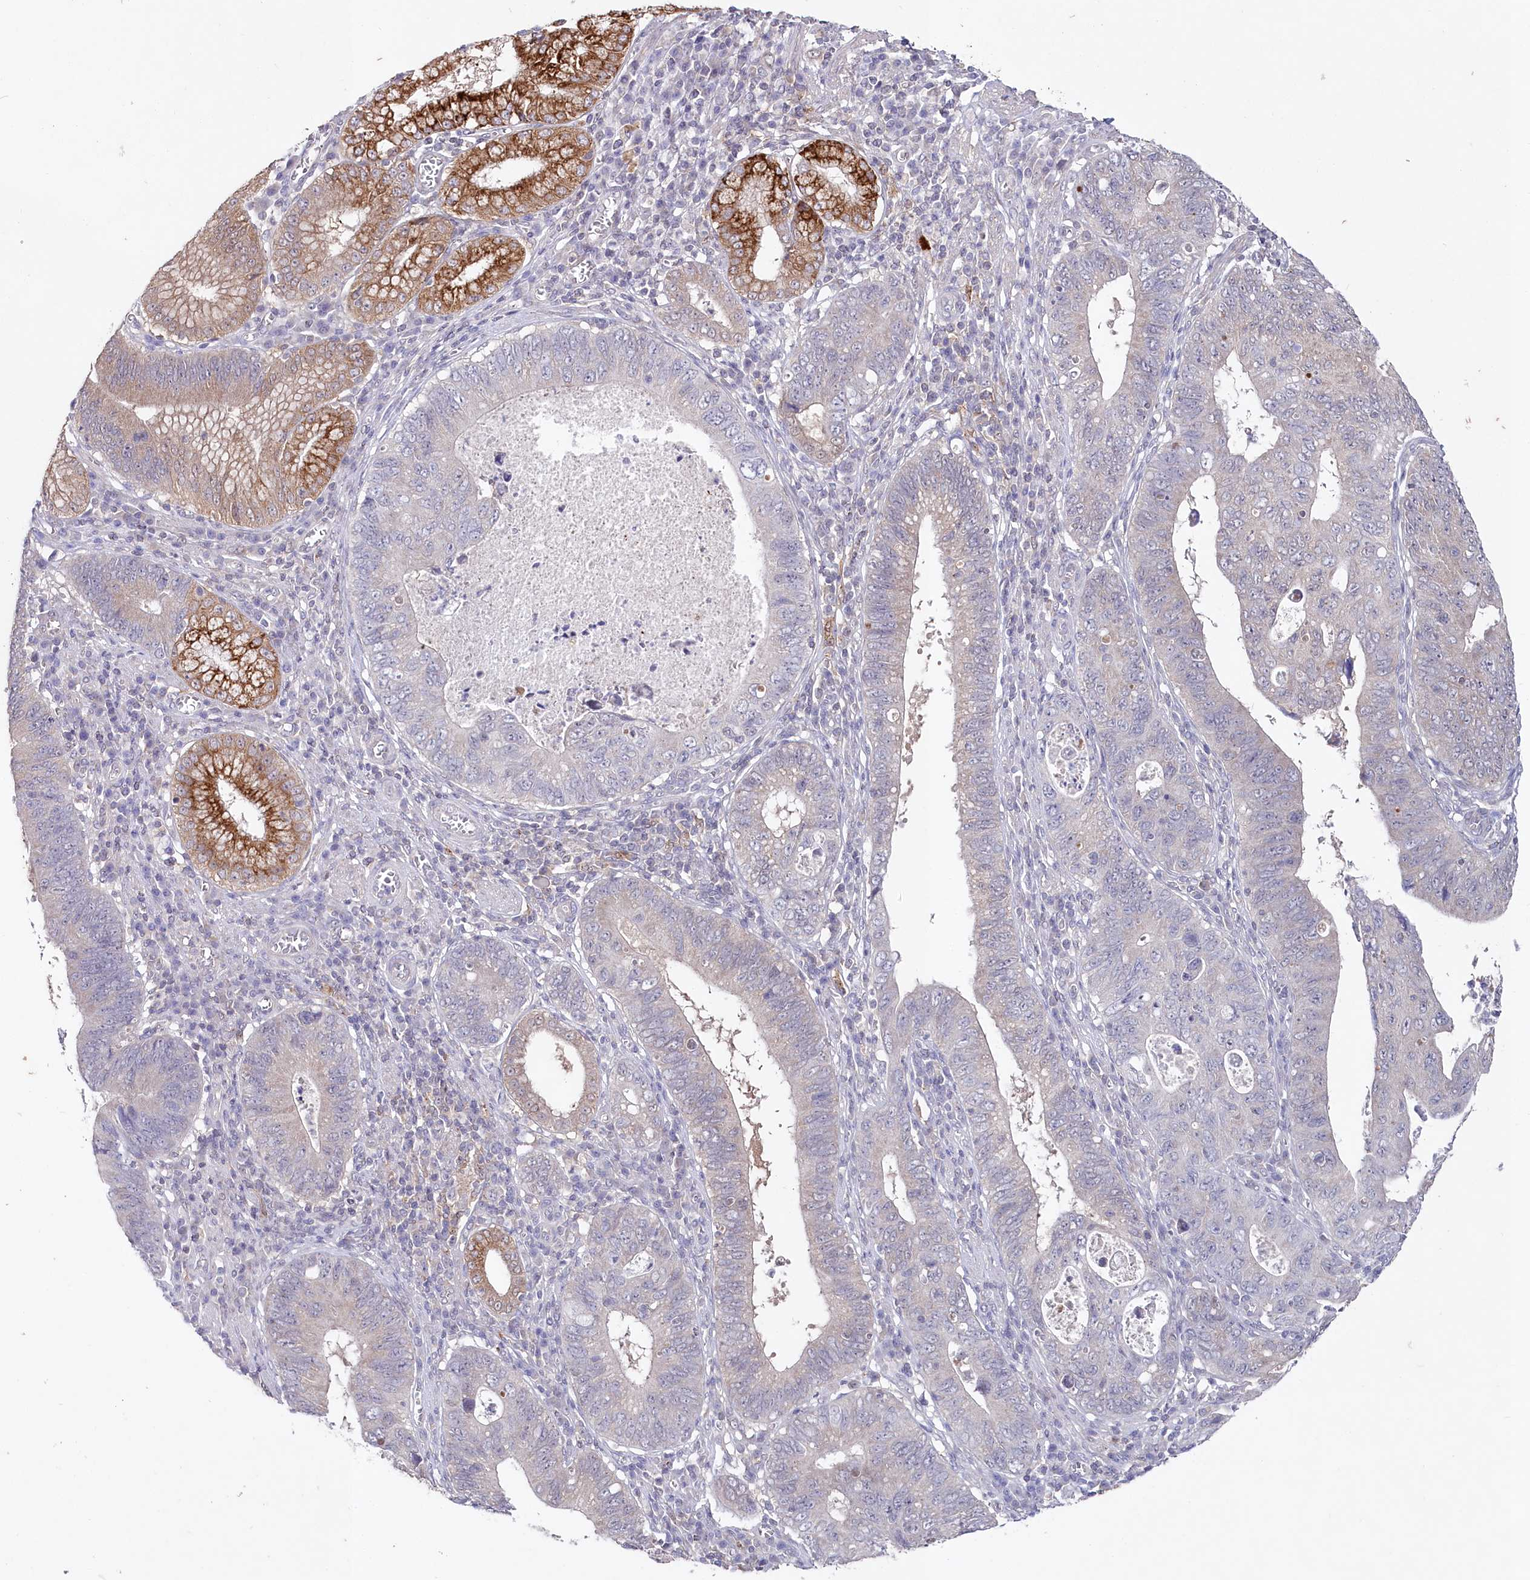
{"staining": {"intensity": "weak", "quantity": "<25%", "location": "cytoplasmic/membranous"}, "tissue": "stomach cancer", "cell_type": "Tumor cells", "image_type": "cancer", "snomed": [{"axis": "morphology", "description": "Adenocarcinoma, NOS"}, {"axis": "topography", "description": "Stomach"}], "caption": "Immunohistochemical staining of stomach cancer (adenocarcinoma) exhibits no significant staining in tumor cells.", "gene": "AAMDC", "patient": {"sex": "male", "age": 59}}